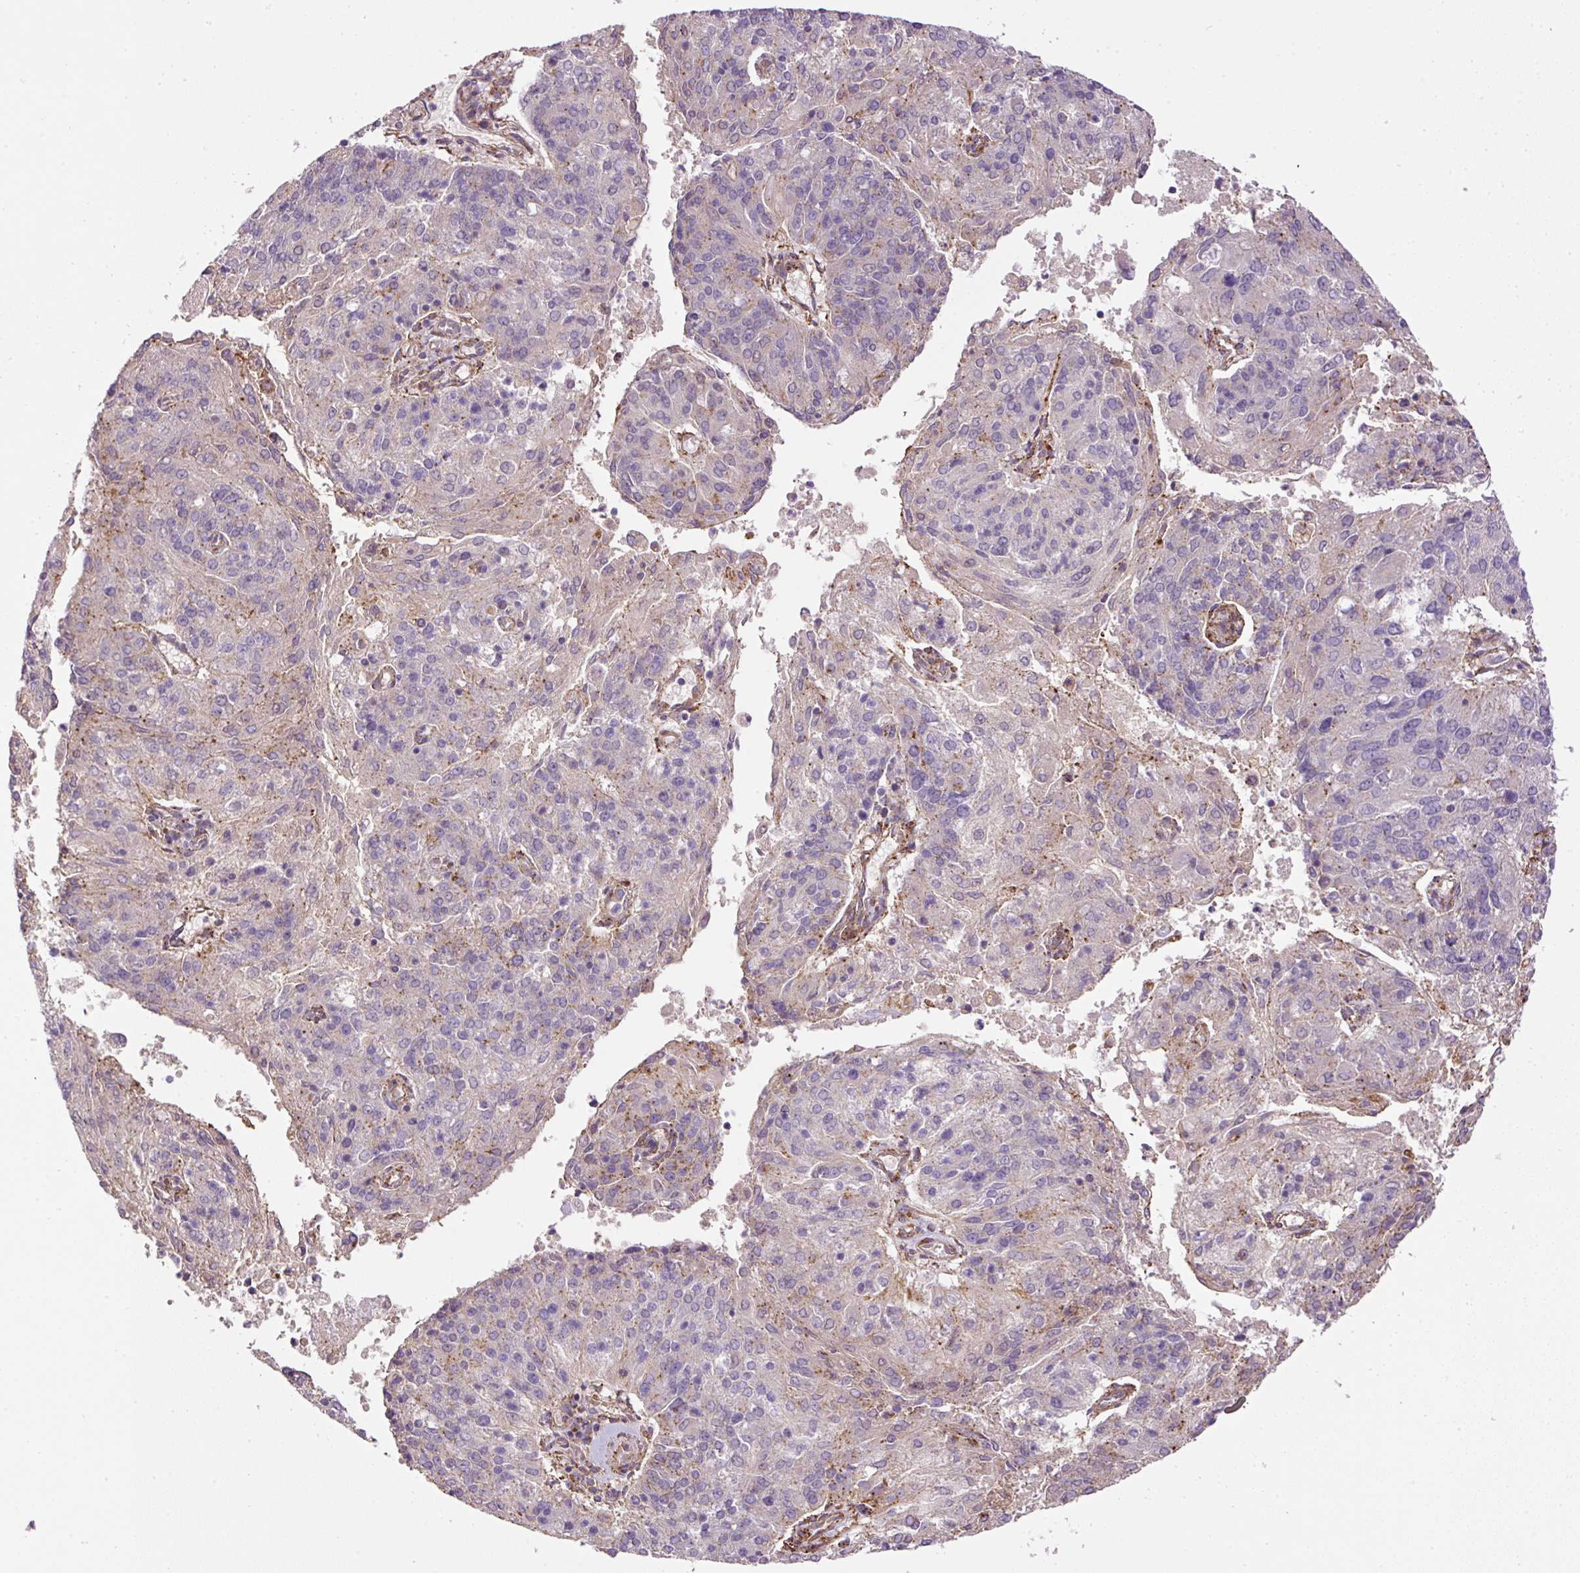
{"staining": {"intensity": "negative", "quantity": "none", "location": "none"}, "tissue": "endometrial cancer", "cell_type": "Tumor cells", "image_type": "cancer", "snomed": [{"axis": "morphology", "description": "Adenocarcinoma, NOS"}, {"axis": "topography", "description": "Endometrium"}], "caption": "High magnification brightfield microscopy of endometrial cancer (adenocarcinoma) stained with DAB (3,3'-diaminobenzidine) (brown) and counterstained with hematoxylin (blue): tumor cells show no significant expression. The staining was performed using DAB (3,3'-diaminobenzidine) to visualize the protein expression in brown, while the nuclei were stained in blue with hematoxylin (Magnification: 20x).", "gene": "RNF170", "patient": {"sex": "female", "age": 82}}